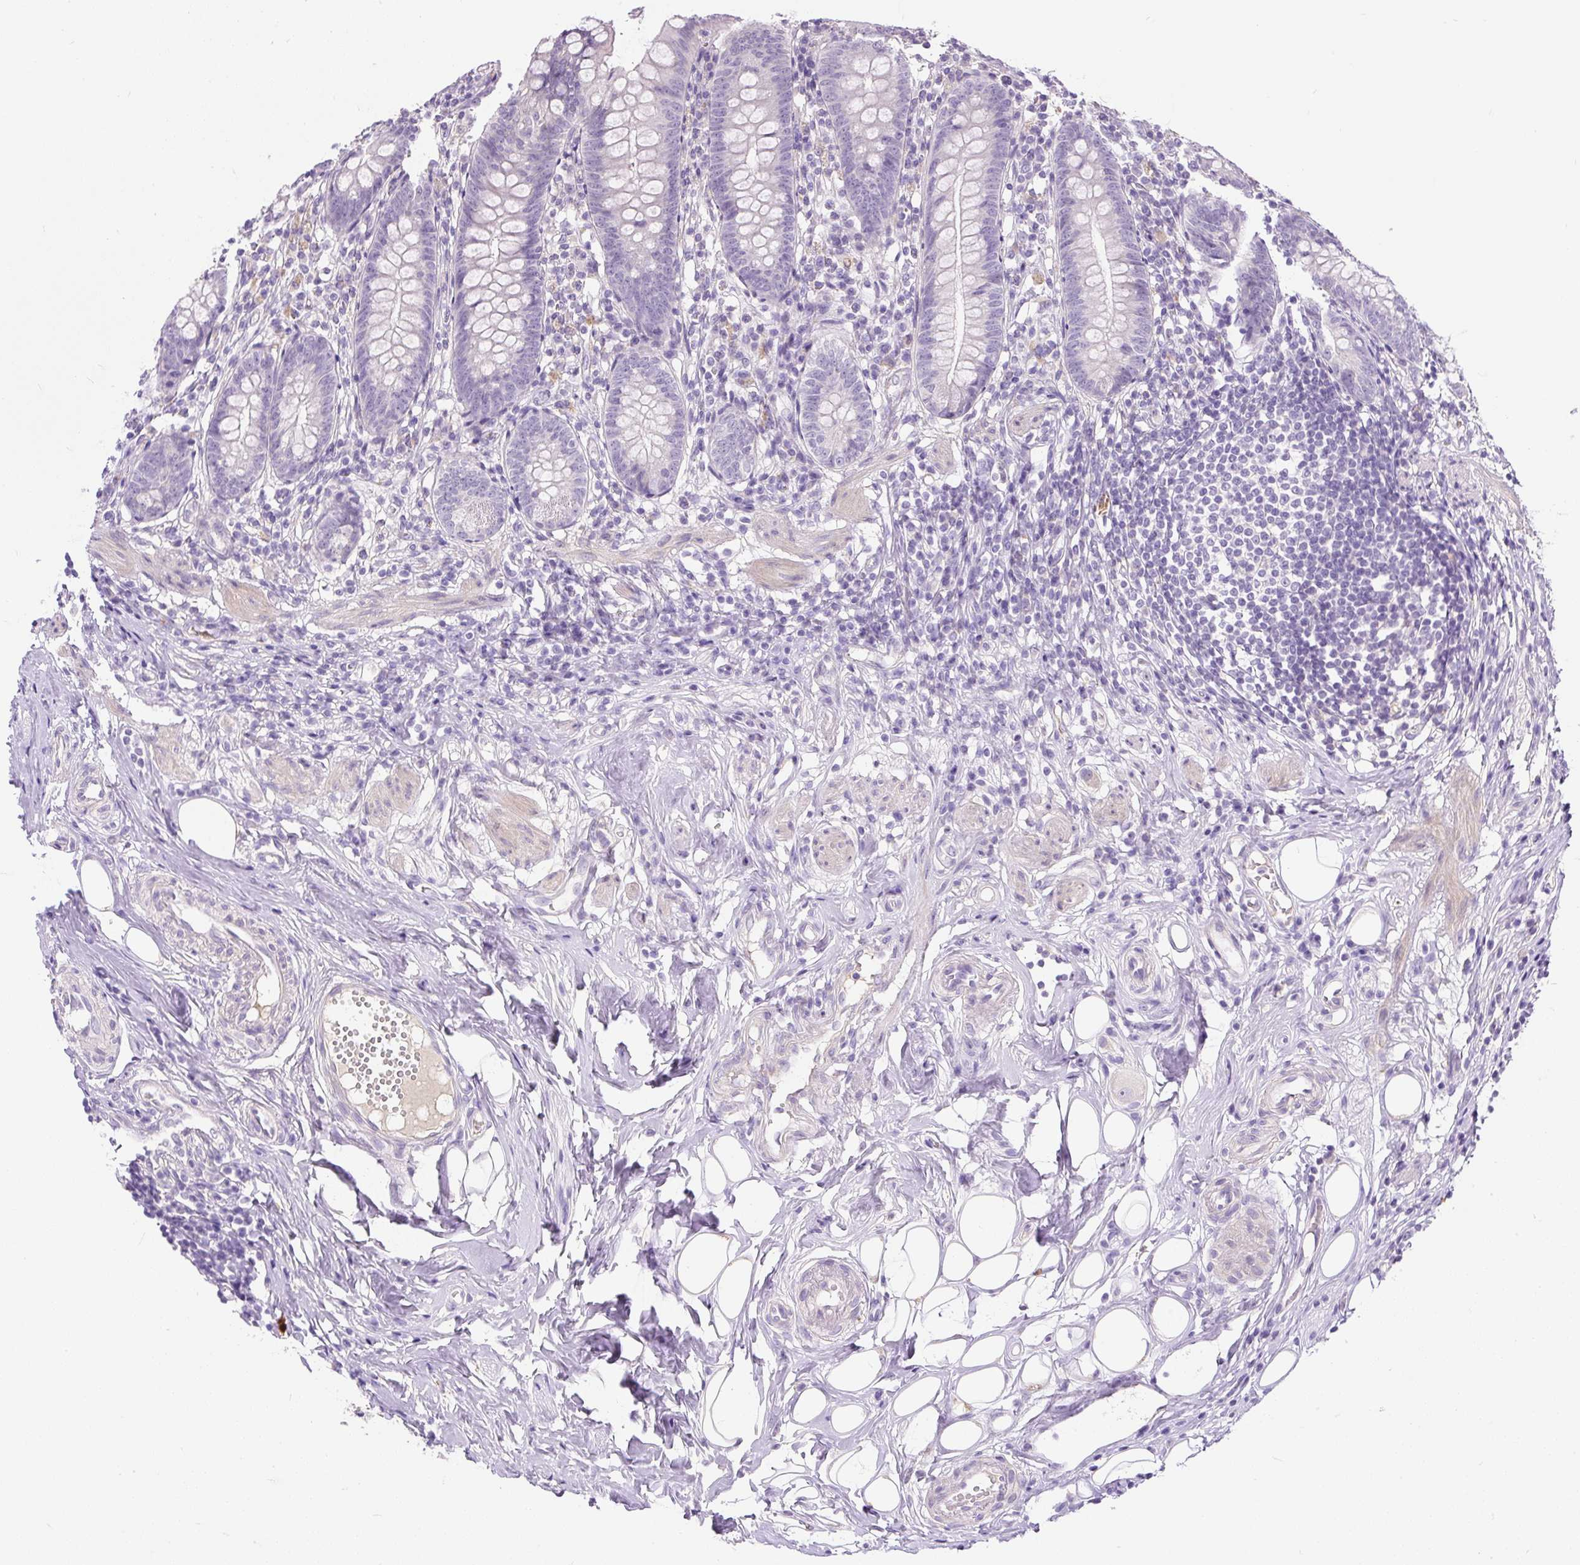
{"staining": {"intensity": "negative", "quantity": "none", "location": "none"}, "tissue": "appendix", "cell_type": "Glandular cells", "image_type": "normal", "snomed": [{"axis": "morphology", "description": "Normal tissue, NOS"}, {"axis": "topography", "description": "Appendix"}], "caption": "Glandular cells are negative for brown protein staining in normal appendix. (DAB immunohistochemistry visualized using brightfield microscopy, high magnification).", "gene": "KRTAP20", "patient": {"sex": "female", "age": 62}}